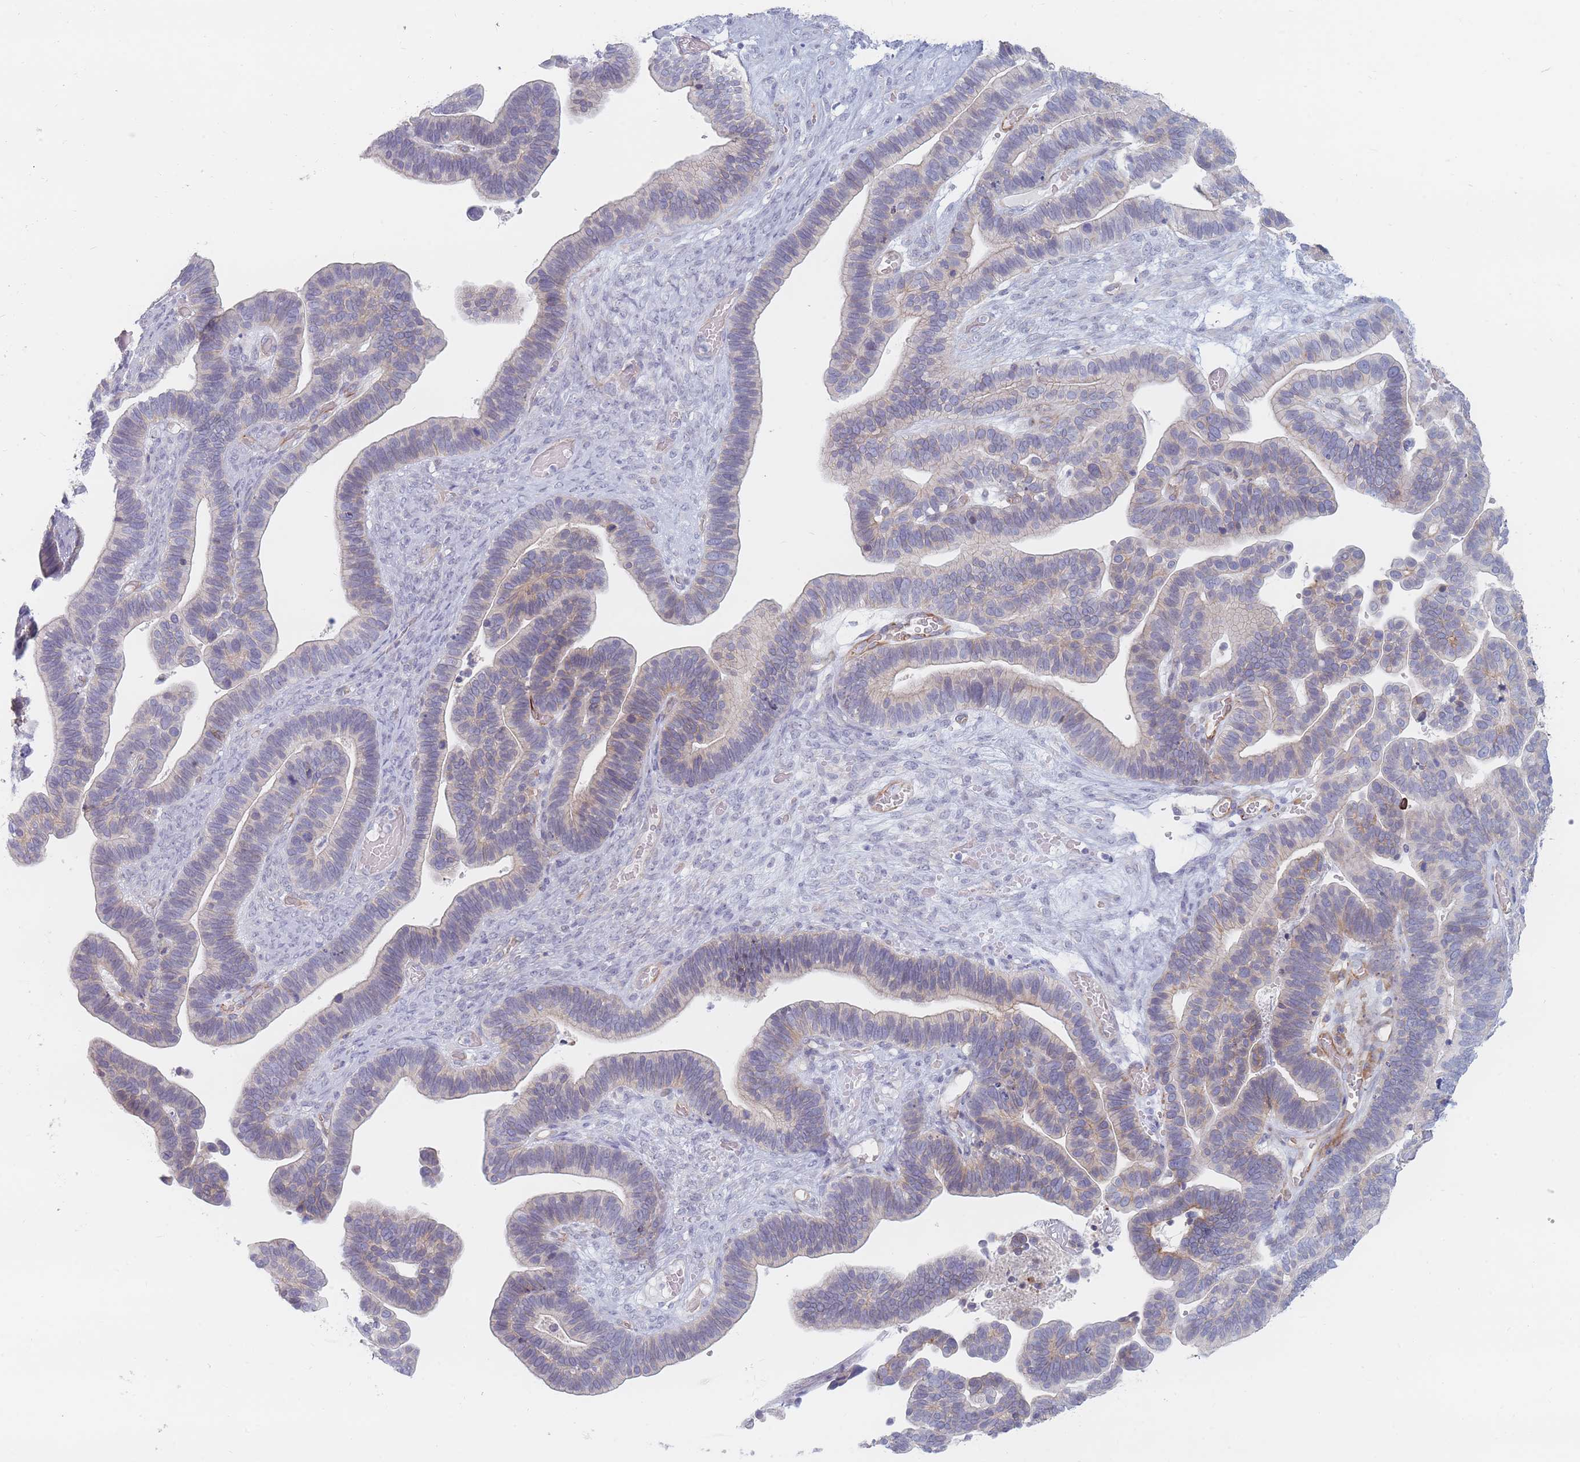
{"staining": {"intensity": "weak", "quantity": "25%-75%", "location": "cytoplasmic/membranous"}, "tissue": "ovarian cancer", "cell_type": "Tumor cells", "image_type": "cancer", "snomed": [{"axis": "morphology", "description": "Cystadenocarcinoma, serous, NOS"}, {"axis": "topography", "description": "Ovary"}], "caption": "Tumor cells demonstrate low levels of weak cytoplasmic/membranous positivity in approximately 25%-75% of cells in ovarian cancer (serous cystadenocarcinoma).", "gene": "ERBIN", "patient": {"sex": "female", "age": 56}}